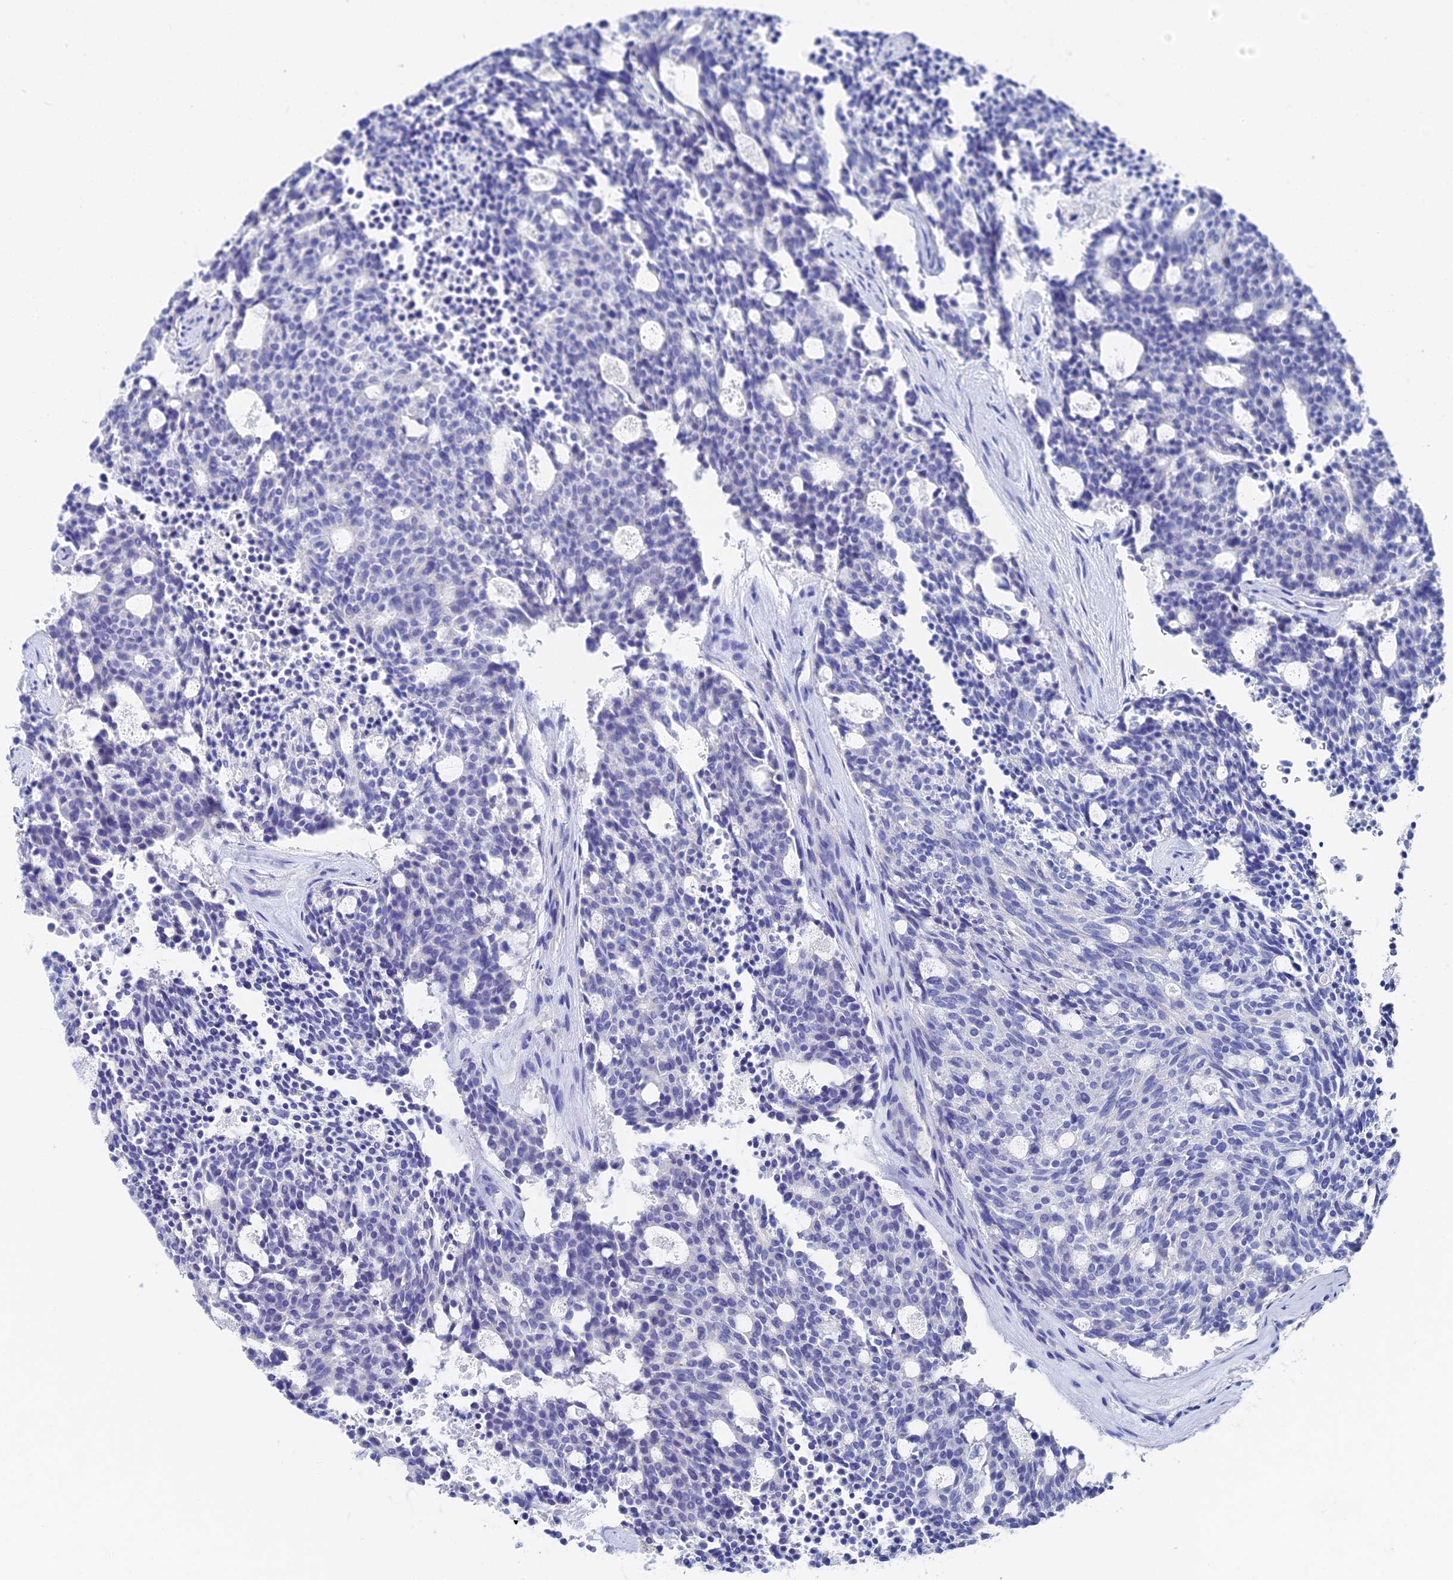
{"staining": {"intensity": "negative", "quantity": "none", "location": "none"}, "tissue": "carcinoid", "cell_type": "Tumor cells", "image_type": "cancer", "snomed": [{"axis": "morphology", "description": "Carcinoid, malignant, NOS"}, {"axis": "topography", "description": "Pancreas"}], "caption": "Malignant carcinoid was stained to show a protein in brown. There is no significant expression in tumor cells. (Immunohistochemistry (ihc), brightfield microscopy, high magnification).", "gene": "VPS33B", "patient": {"sex": "female", "age": 54}}